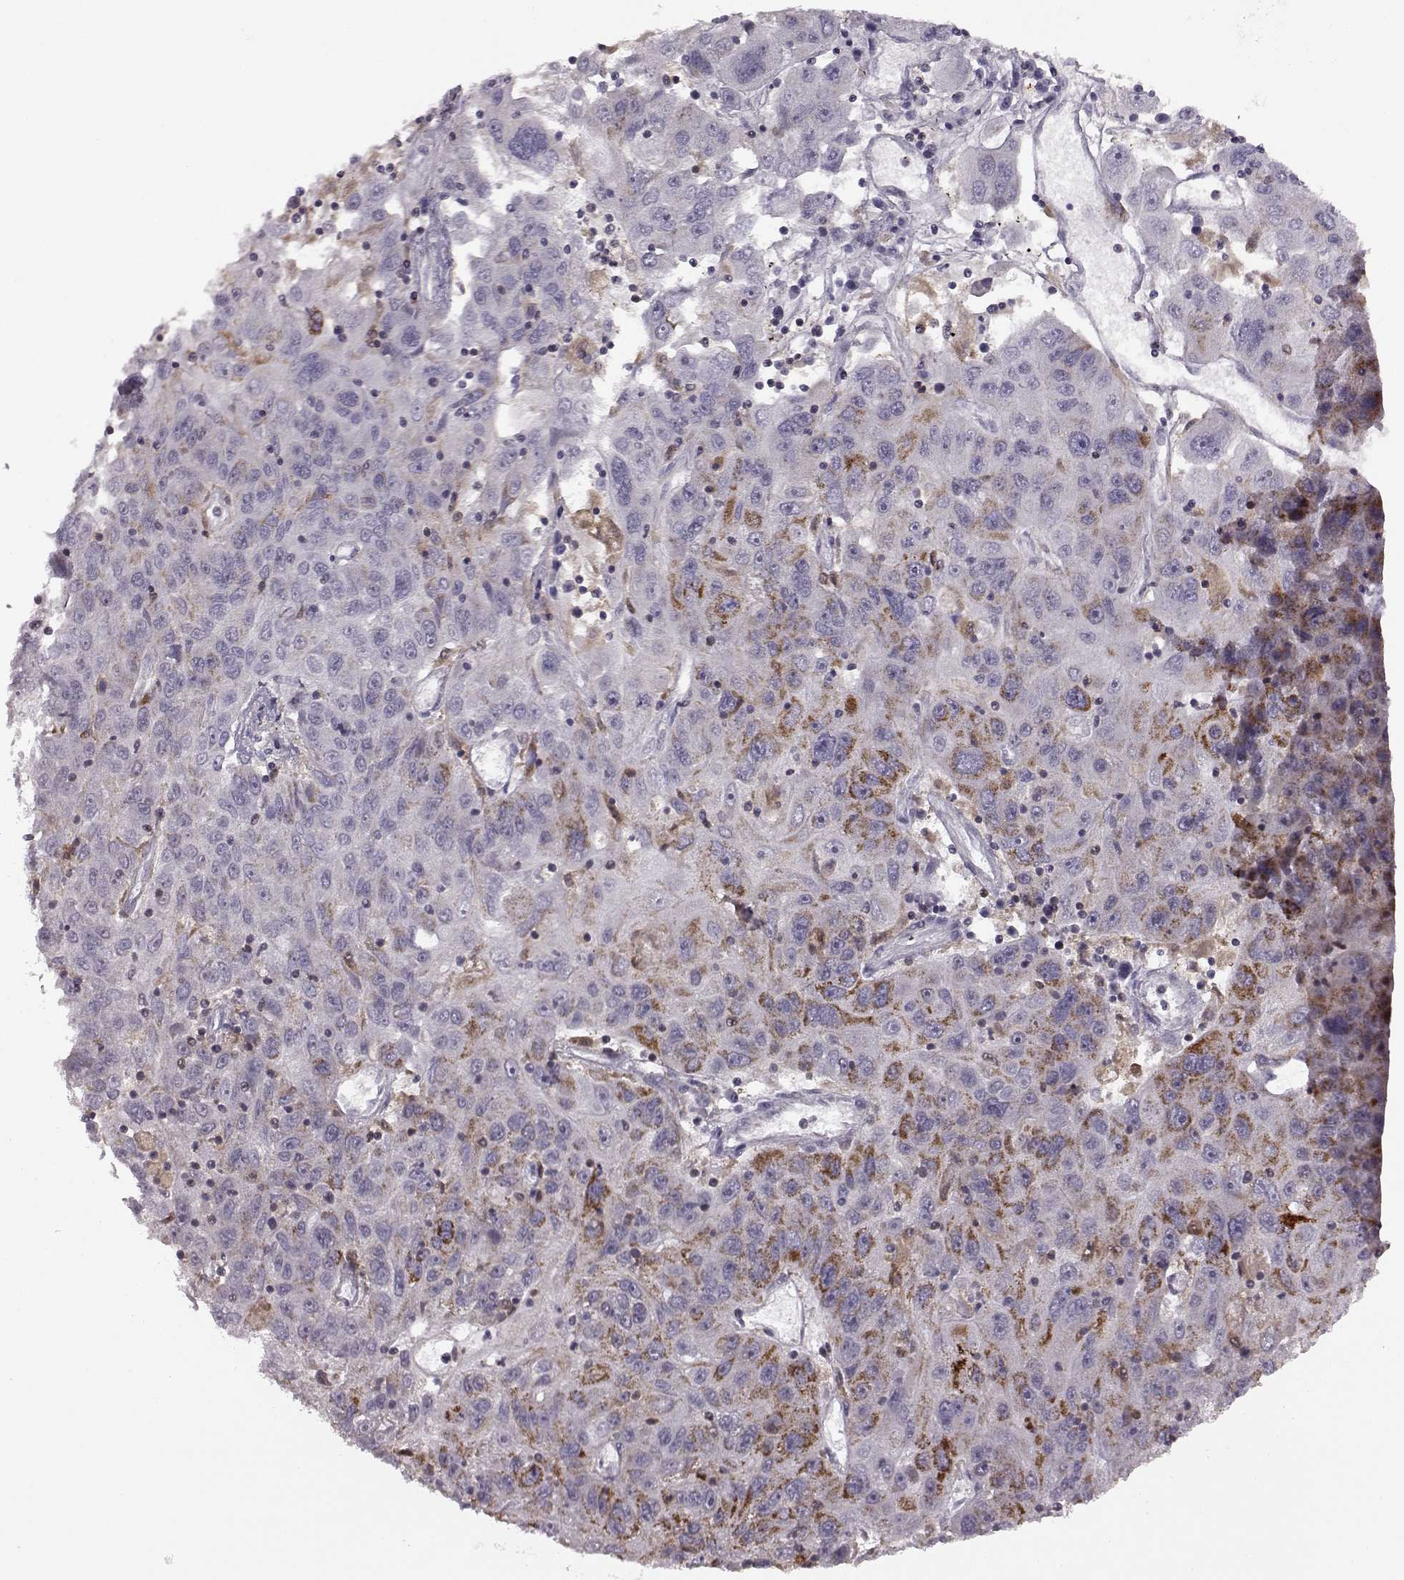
{"staining": {"intensity": "moderate", "quantity": "<25%", "location": "cytoplasmic/membranous"}, "tissue": "stomach cancer", "cell_type": "Tumor cells", "image_type": "cancer", "snomed": [{"axis": "morphology", "description": "Adenocarcinoma, NOS"}, {"axis": "topography", "description": "Stomach"}], "caption": "IHC photomicrograph of adenocarcinoma (stomach) stained for a protein (brown), which reveals low levels of moderate cytoplasmic/membranous positivity in approximately <25% of tumor cells.", "gene": "DOK2", "patient": {"sex": "male", "age": 56}}